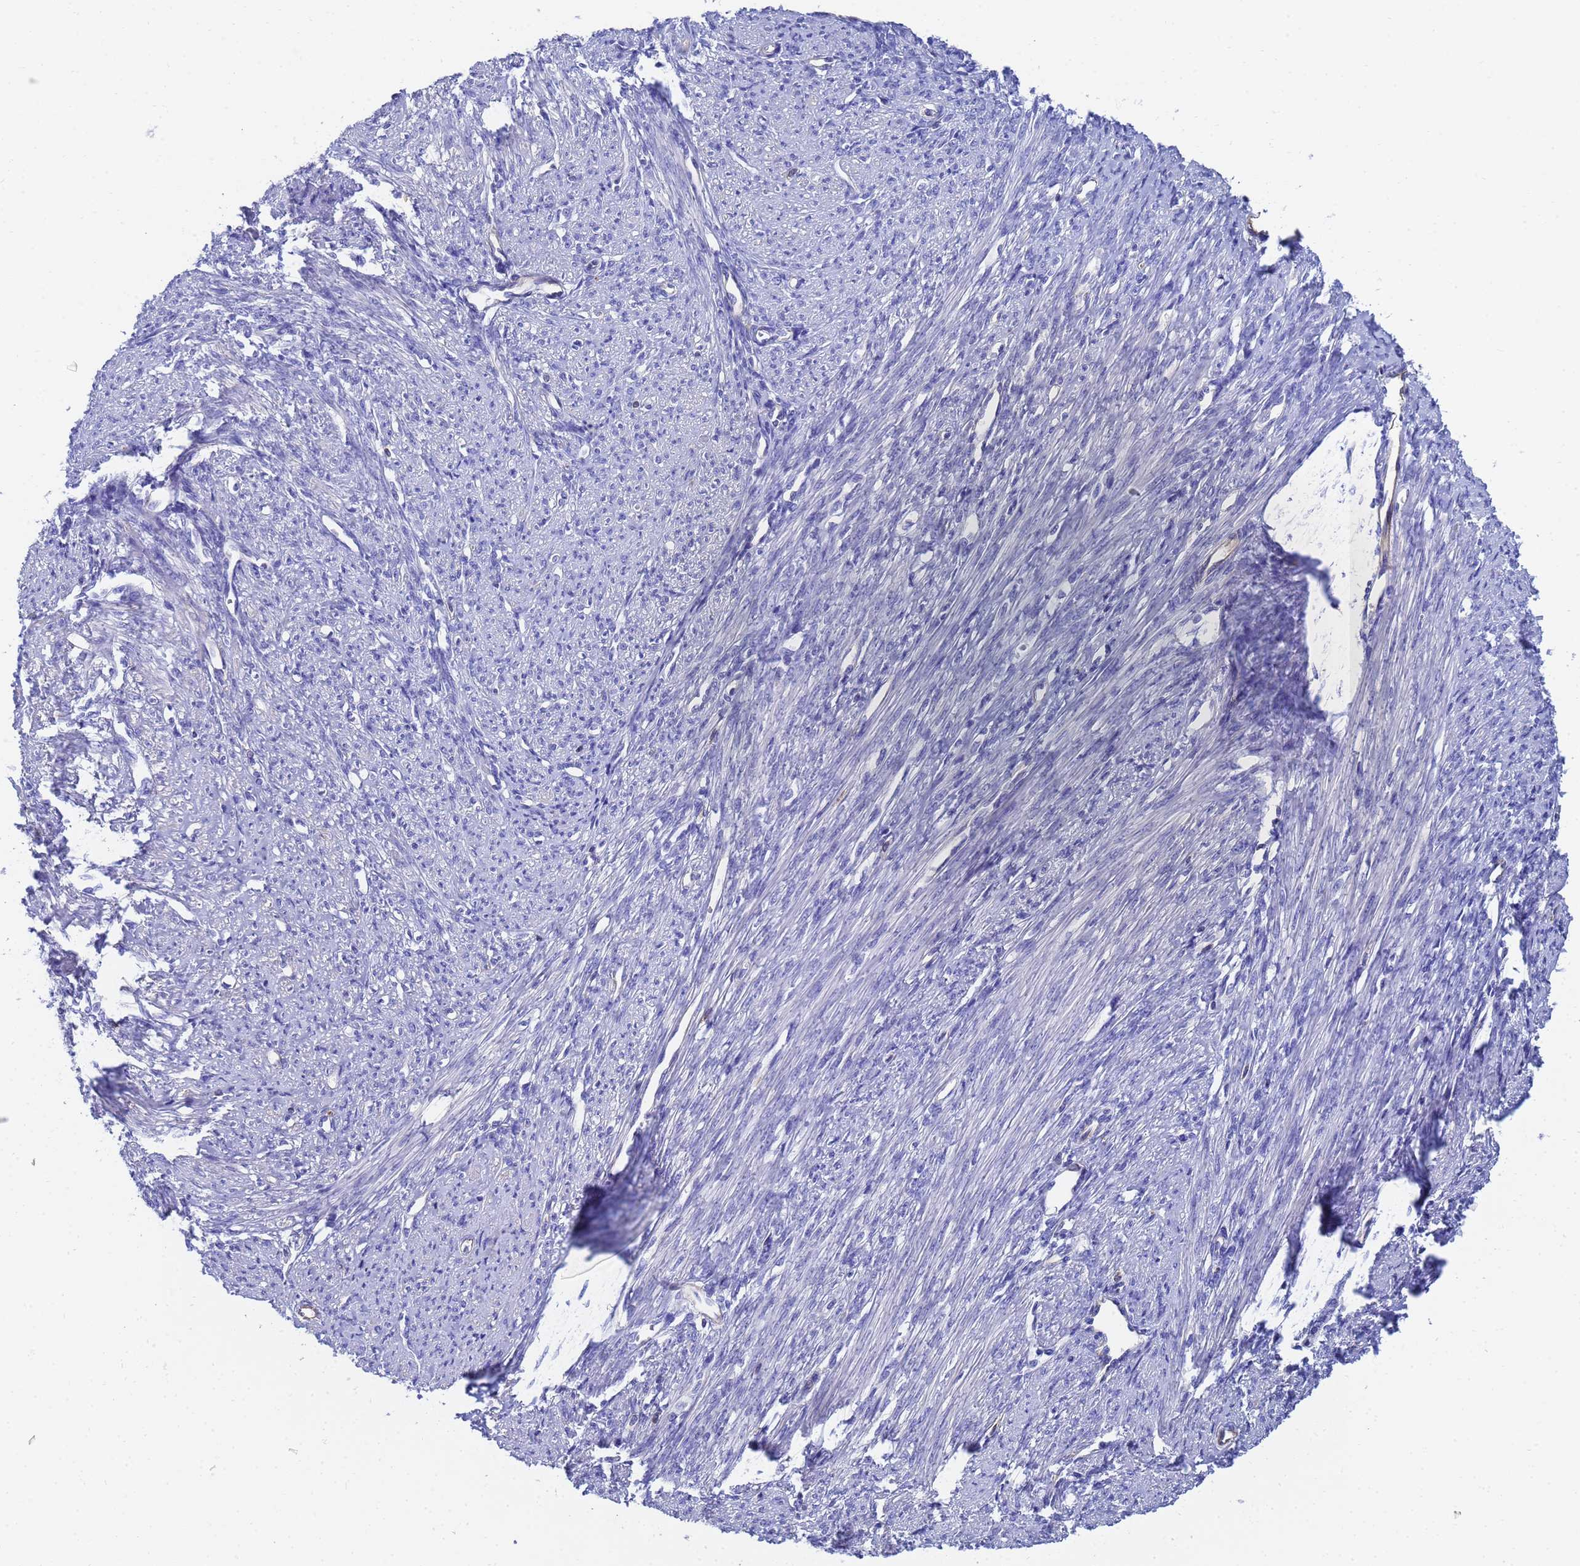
{"staining": {"intensity": "negative", "quantity": "none", "location": "none"}, "tissue": "smooth muscle", "cell_type": "Smooth muscle cells", "image_type": "normal", "snomed": [{"axis": "morphology", "description": "Normal tissue, NOS"}, {"axis": "topography", "description": "Smooth muscle"}, {"axis": "topography", "description": "Uterus"}], "caption": "DAB immunohistochemical staining of unremarkable human smooth muscle reveals no significant positivity in smooth muscle cells. (IHC, brightfield microscopy, high magnification).", "gene": "GCHFR", "patient": {"sex": "female", "age": 59}}